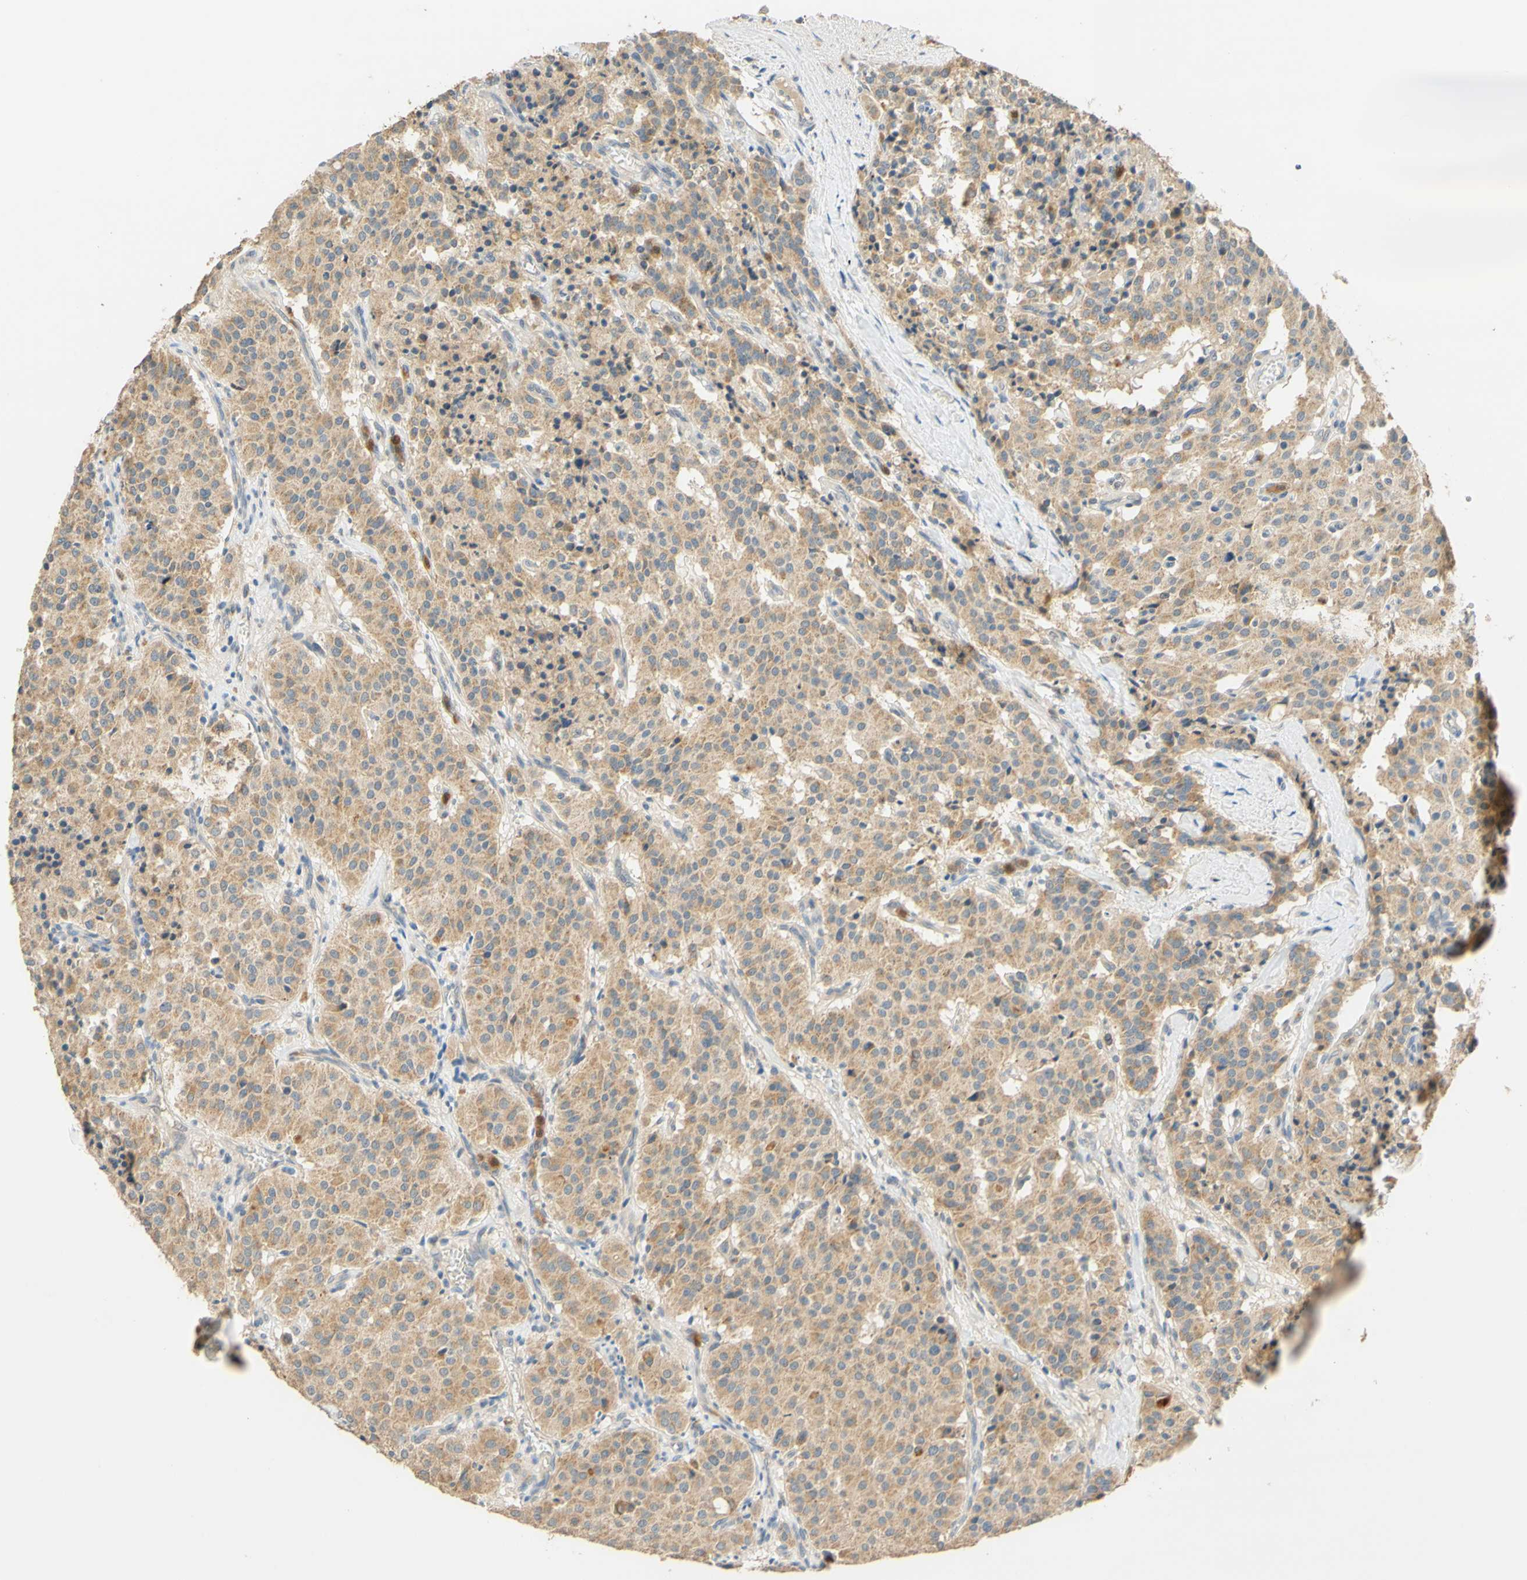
{"staining": {"intensity": "moderate", "quantity": ">75%", "location": "cytoplasmic/membranous"}, "tissue": "carcinoid", "cell_type": "Tumor cells", "image_type": "cancer", "snomed": [{"axis": "morphology", "description": "Carcinoid, malignant, NOS"}, {"axis": "topography", "description": "Lung"}], "caption": "High-magnification brightfield microscopy of carcinoid (malignant) stained with DAB (3,3'-diaminobenzidine) (brown) and counterstained with hematoxylin (blue). tumor cells exhibit moderate cytoplasmic/membranous positivity is seen in about>75% of cells. The staining was performed using DAB, with brown indicating positive protein expression. Nuclei are stained blue with hematoxylin.", "gene": "ENTREP2", "patient": {"sex": "male", "age": 30}}